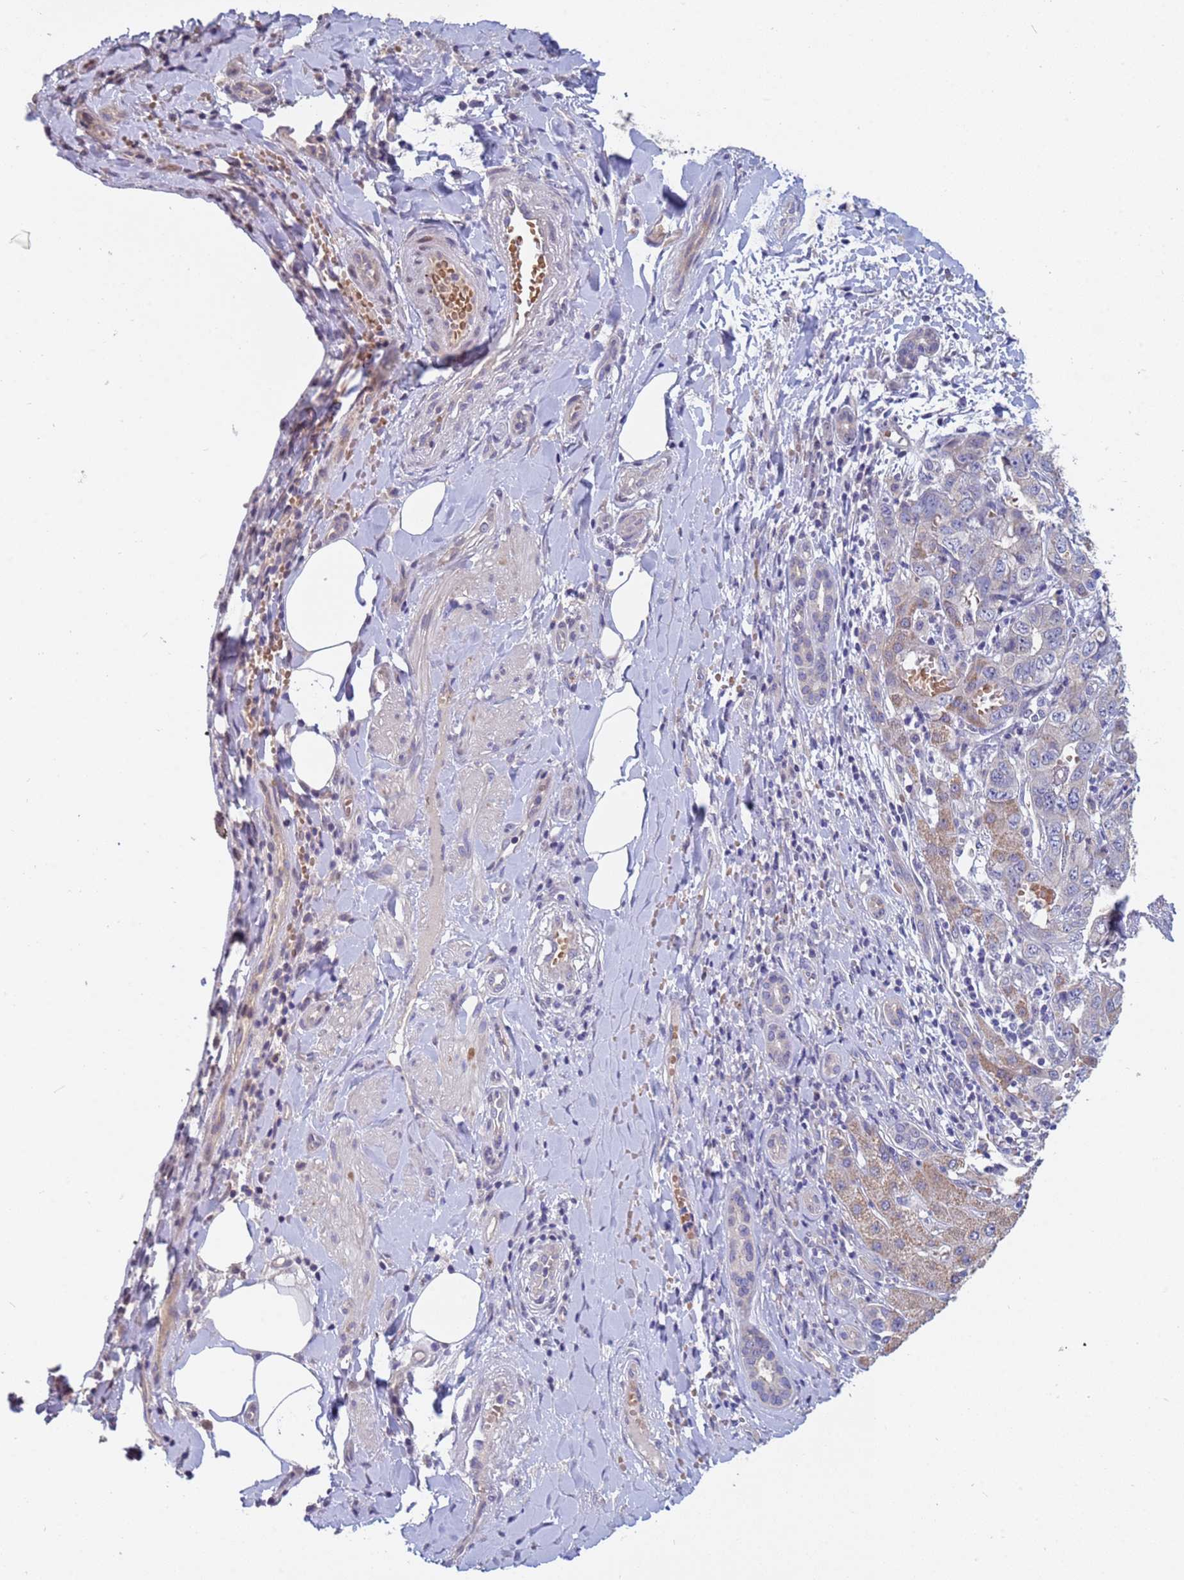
{"staining": {"intensity": "negative", "quantity": "none", "location": "none"}, "tissue": "liver cancer", "cell_type": "Tumor cells", "image_type": "cancer", "snomed": [{"axis": "morphology", "description": "Cholangiocarcinoma"}, {"axis": "topography", "description": "Liver"}], "caption": "The photomicrograph exhibits no significant expression in tumor cells of liver cancer (cholangiocarcinoma). (Stains: DAB IHC with hematoxylin counter stain, Microscopy: brightfield microscopy at high magnification).", "gene": "IHO1", "patient": {"sex": "male", "age": 59}}